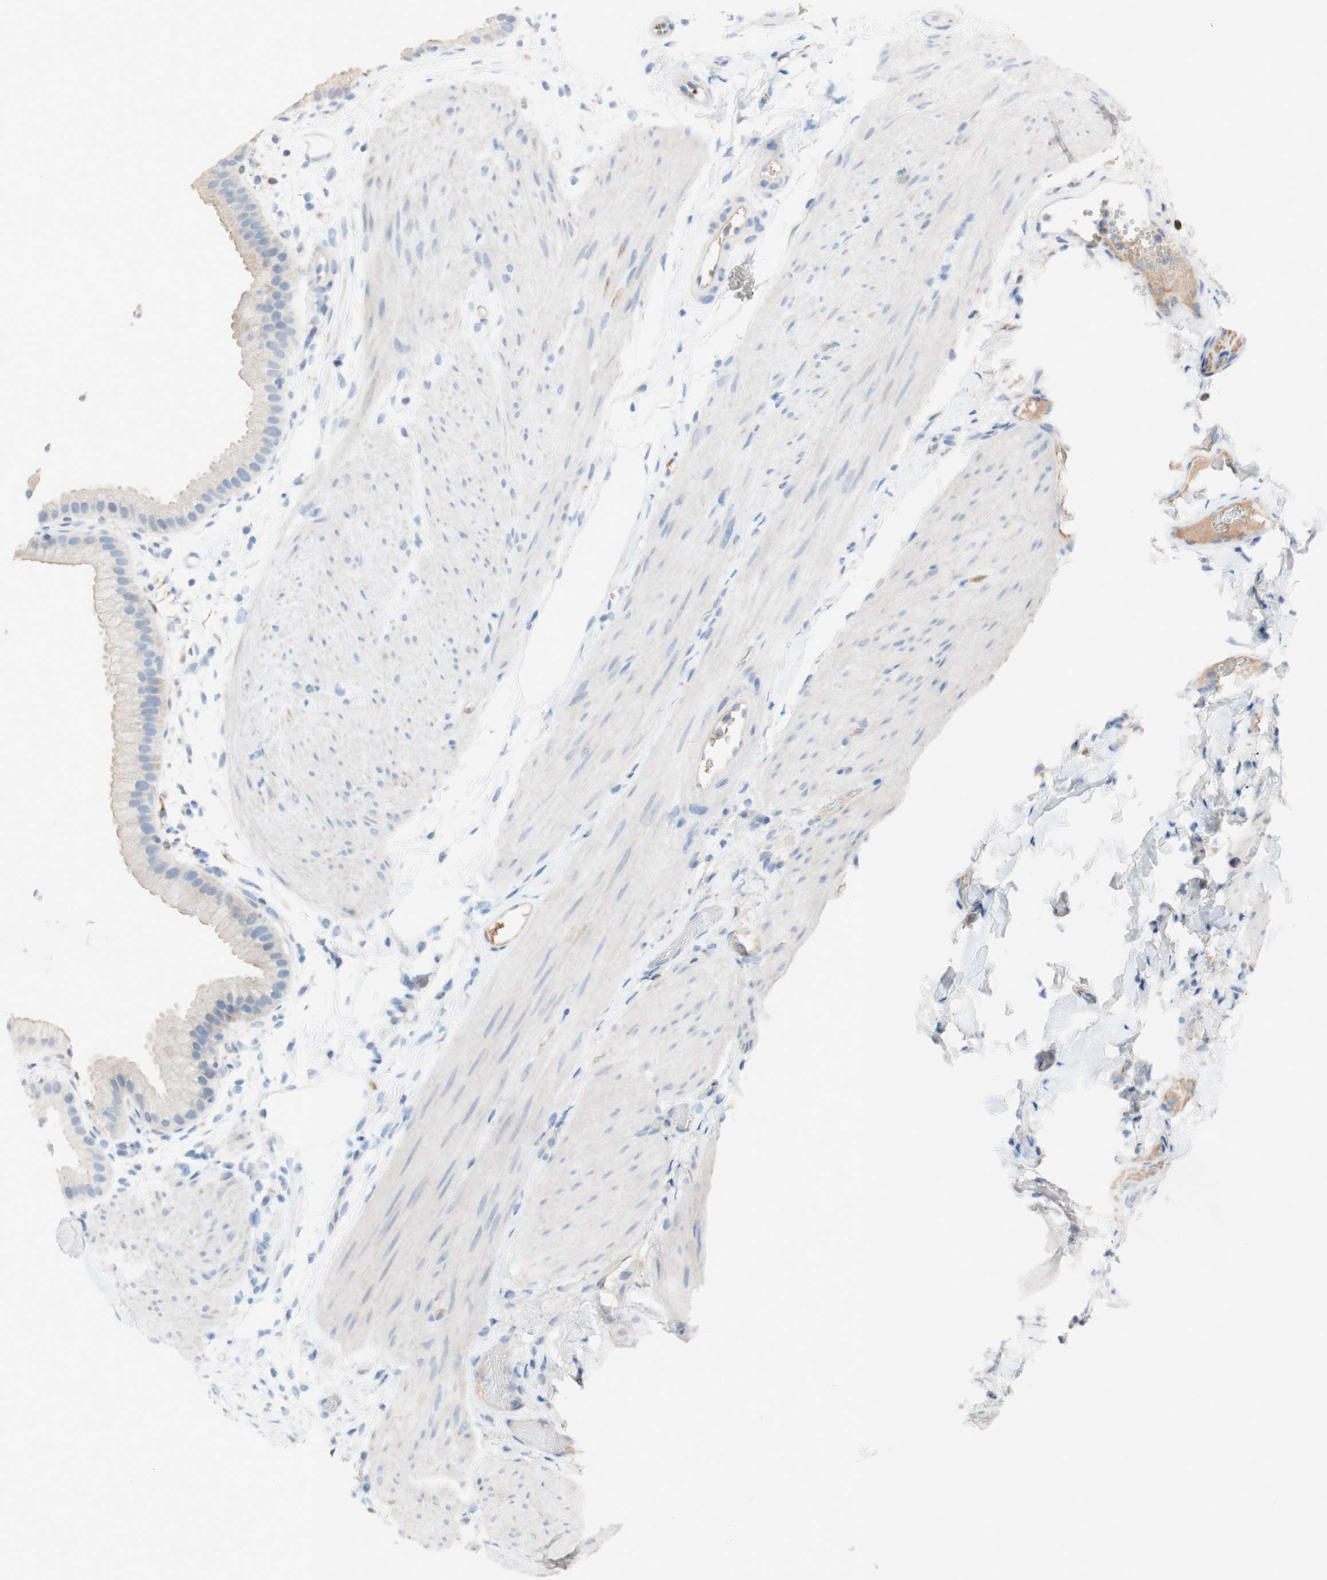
{"staining": {"intensity": "weak", "quantity": ">75%", "location": "cytoplasmic/membranous"}, "tissue": "gallbladder", "cell_type": "Glandular cells", "image_type": "normal", "snomed": [{"axis": "morphology", "description": "Normal tissue, NOS"}, {"axis": "topography", "description": "Gallbladder"}], "caption": "Glandular cells exhibit low levels of weak cytoplasmic/membranous positivity in about >75% of cells in unremarkable human gallbladder.", "gene": "PACSIN1", "patient": {"sex": "female", "age": 64}}